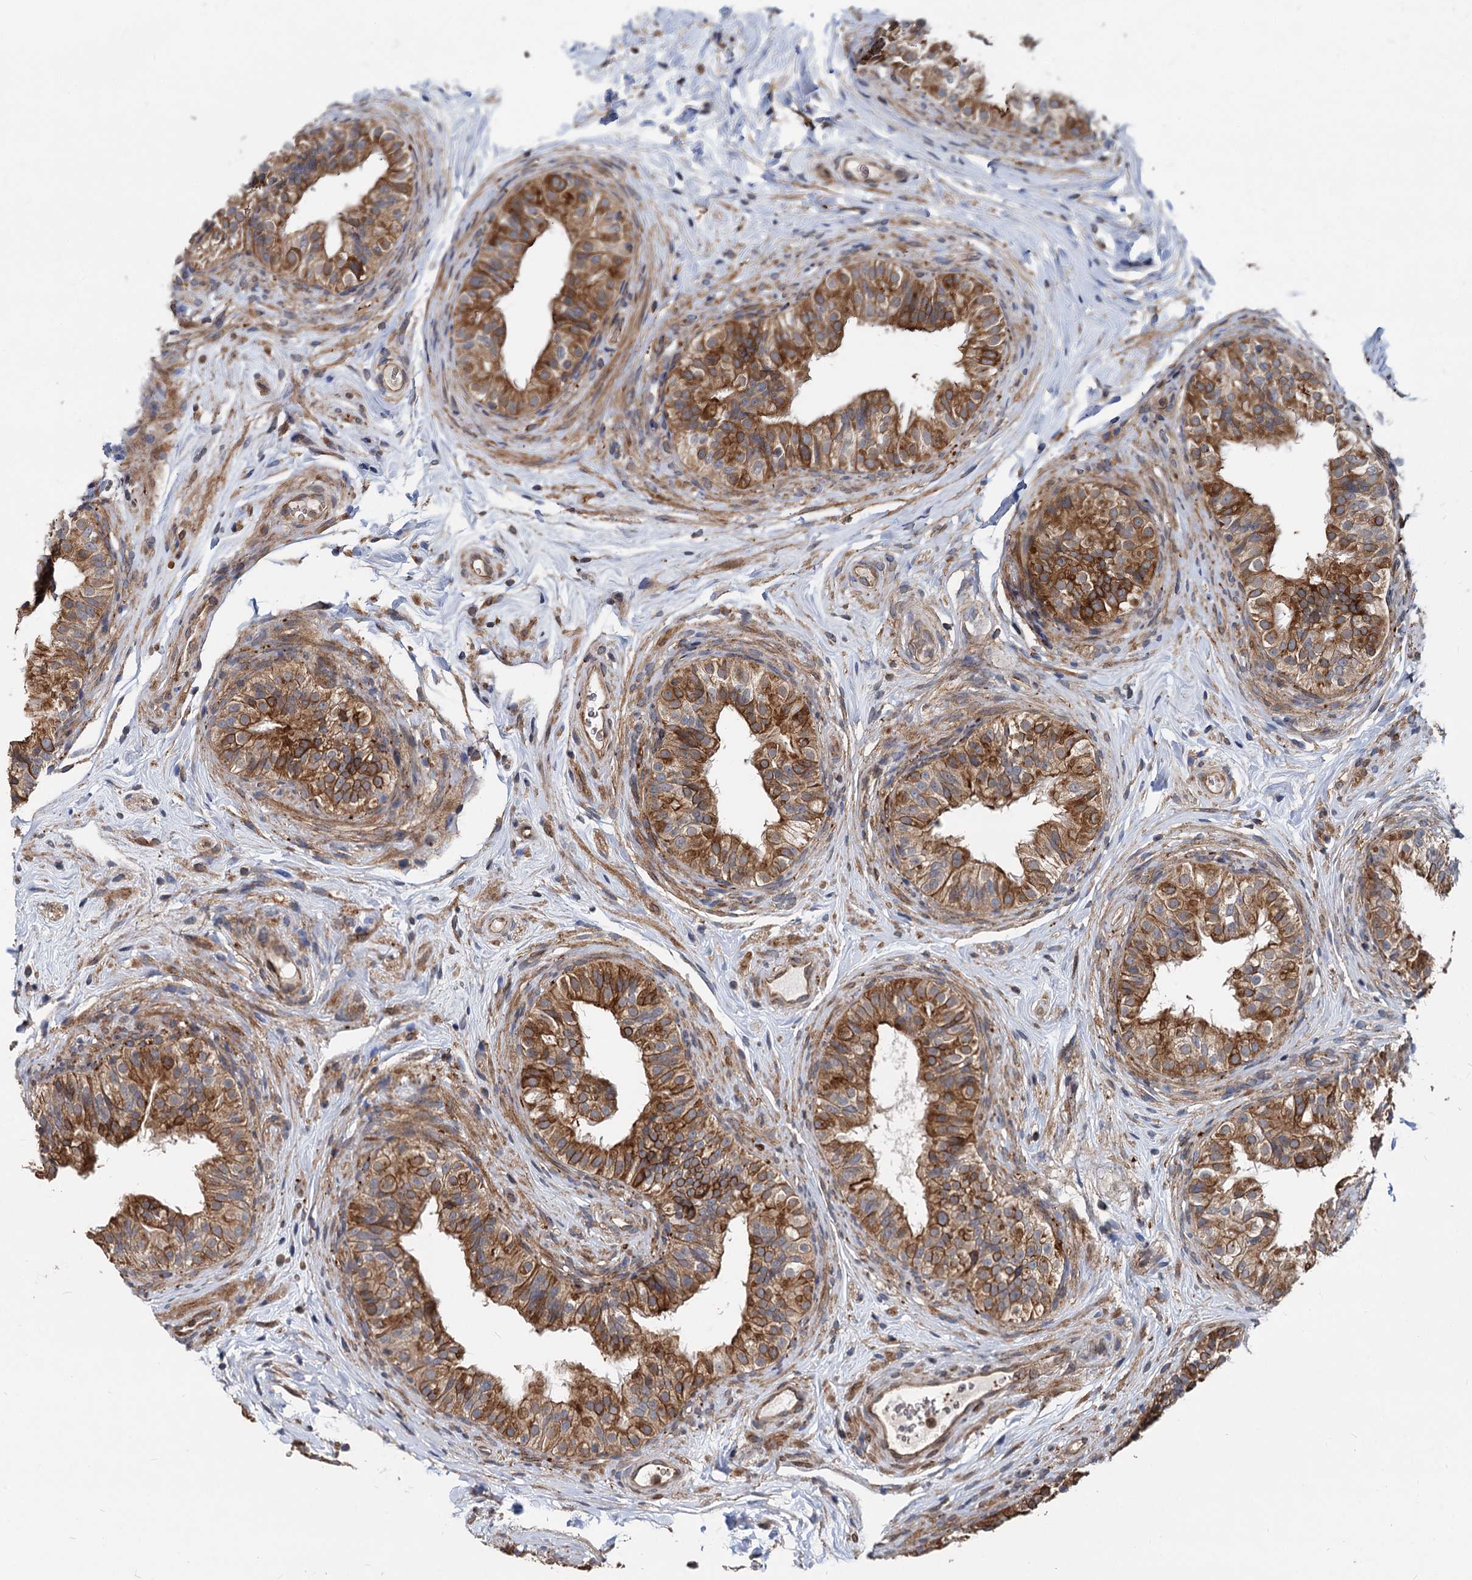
{"staining": {"intensity": "strong", "quantity": ">75%", "location": "cytoplasmic/membranous"}, "tissue": "epididymis", "cell_type": "Glandular cells", "image_type": "normal", "snomed": [{"axis": "morphology", "description": "Normal tissue, NOS"}, {"axis": "topography", "description": "Epididymis"}], "caption": "Protein expression analysis of unremarkable human epididymis reveals strong cytoplasmic/membranous staining in approximately >75% of glandular cells.", "gene": "STIM1", "patient": {"sex": "male", "age": 49}}